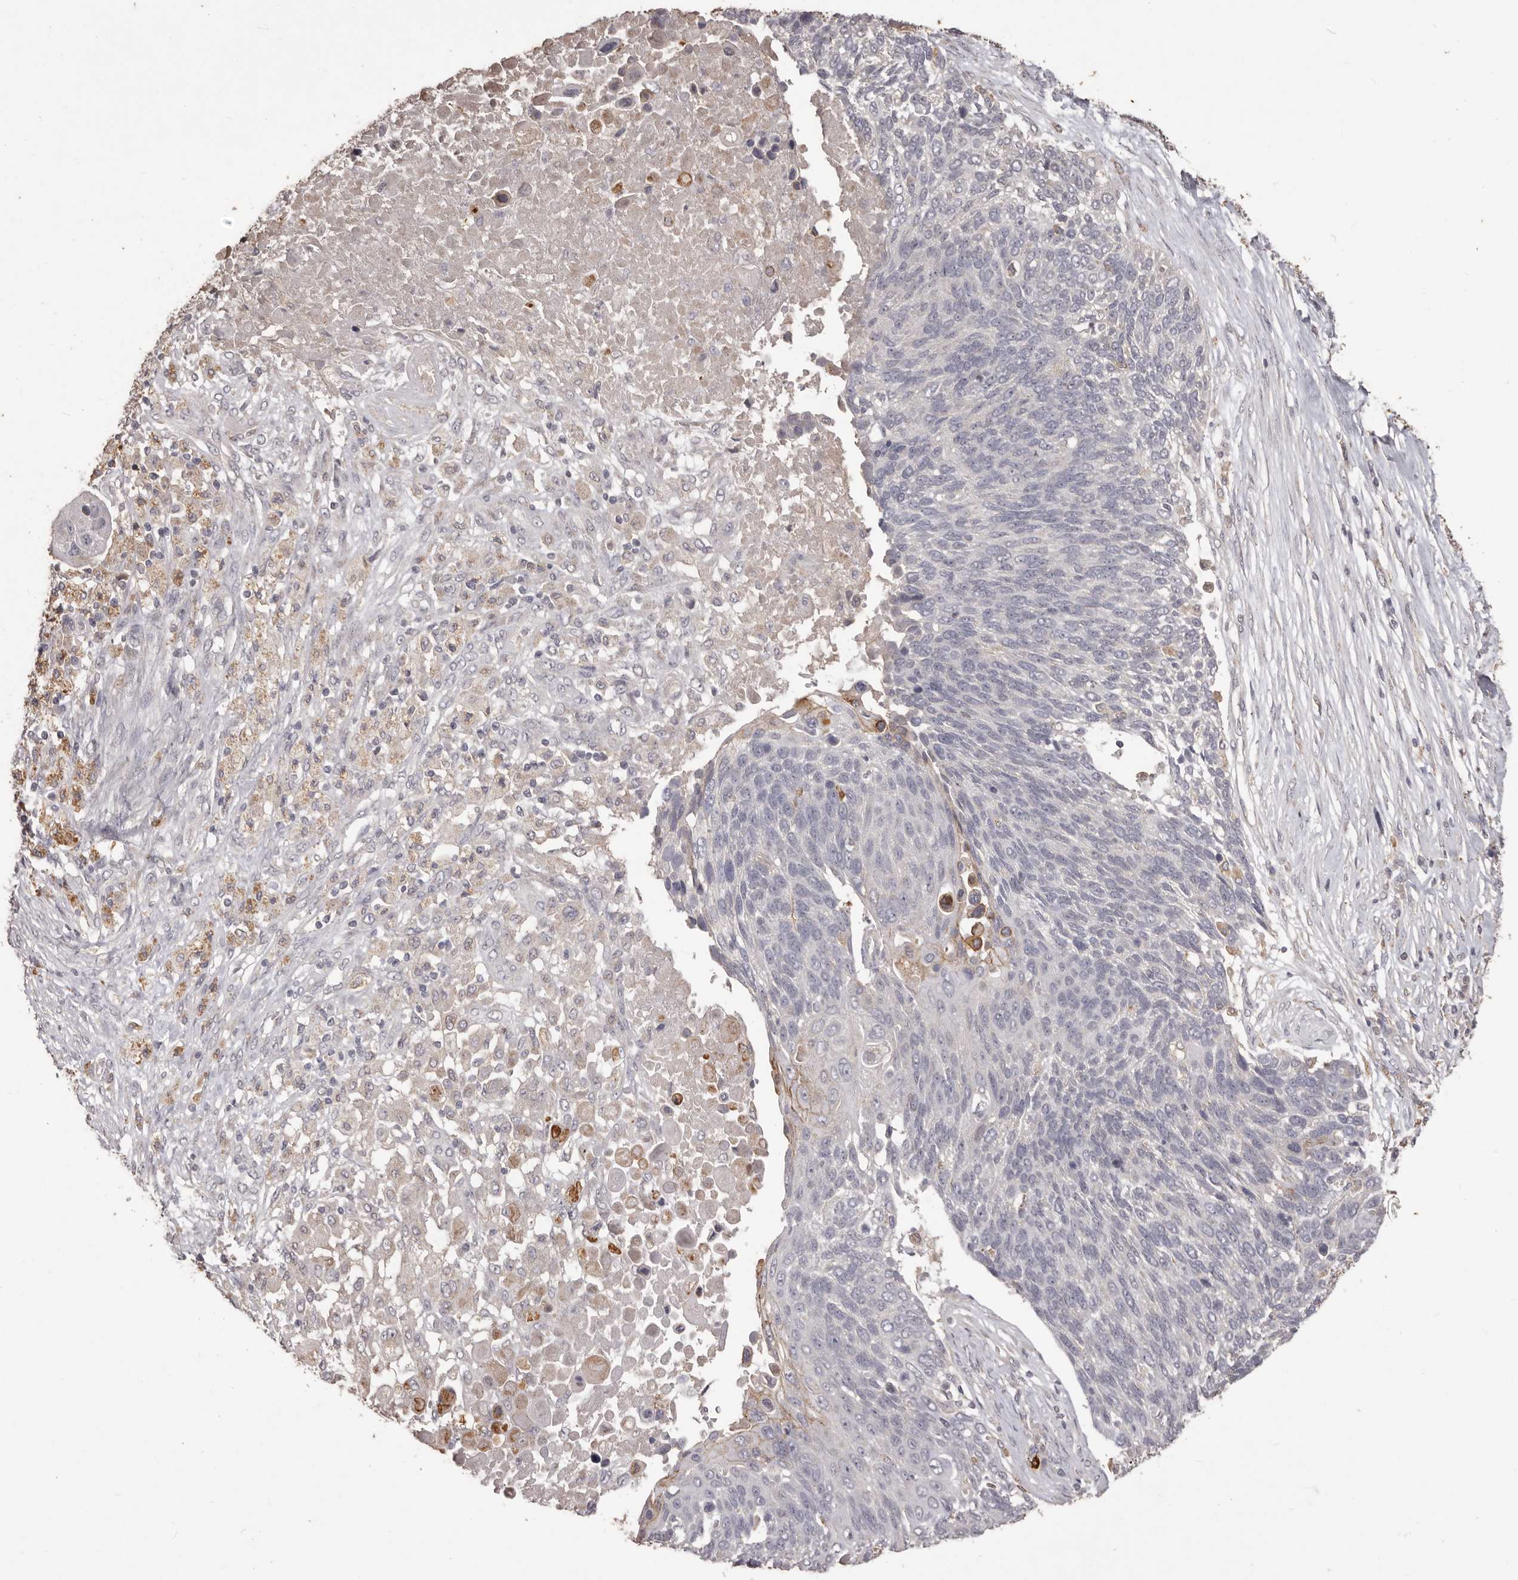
{"staining": {"intensity": "negative", "quantity": "none", "location": "none"}, "tissue": "lung cancer", "cell_type": "Tumor cells", "image_type": "cancer", "snomed": [{"axis": "morphology", "description": "Squamous cell carcinoma, NOS"}, {"axis": "topography", "description": "Lung"}], "caption": "DAB (3,3'-diaminobenzidine) immunohistochemical staining of lung squamous cell carcinoma shows no significant staining in tumor cells.", "gene": "PRSS27", "patient": {"sex": "male", "age": 66}}